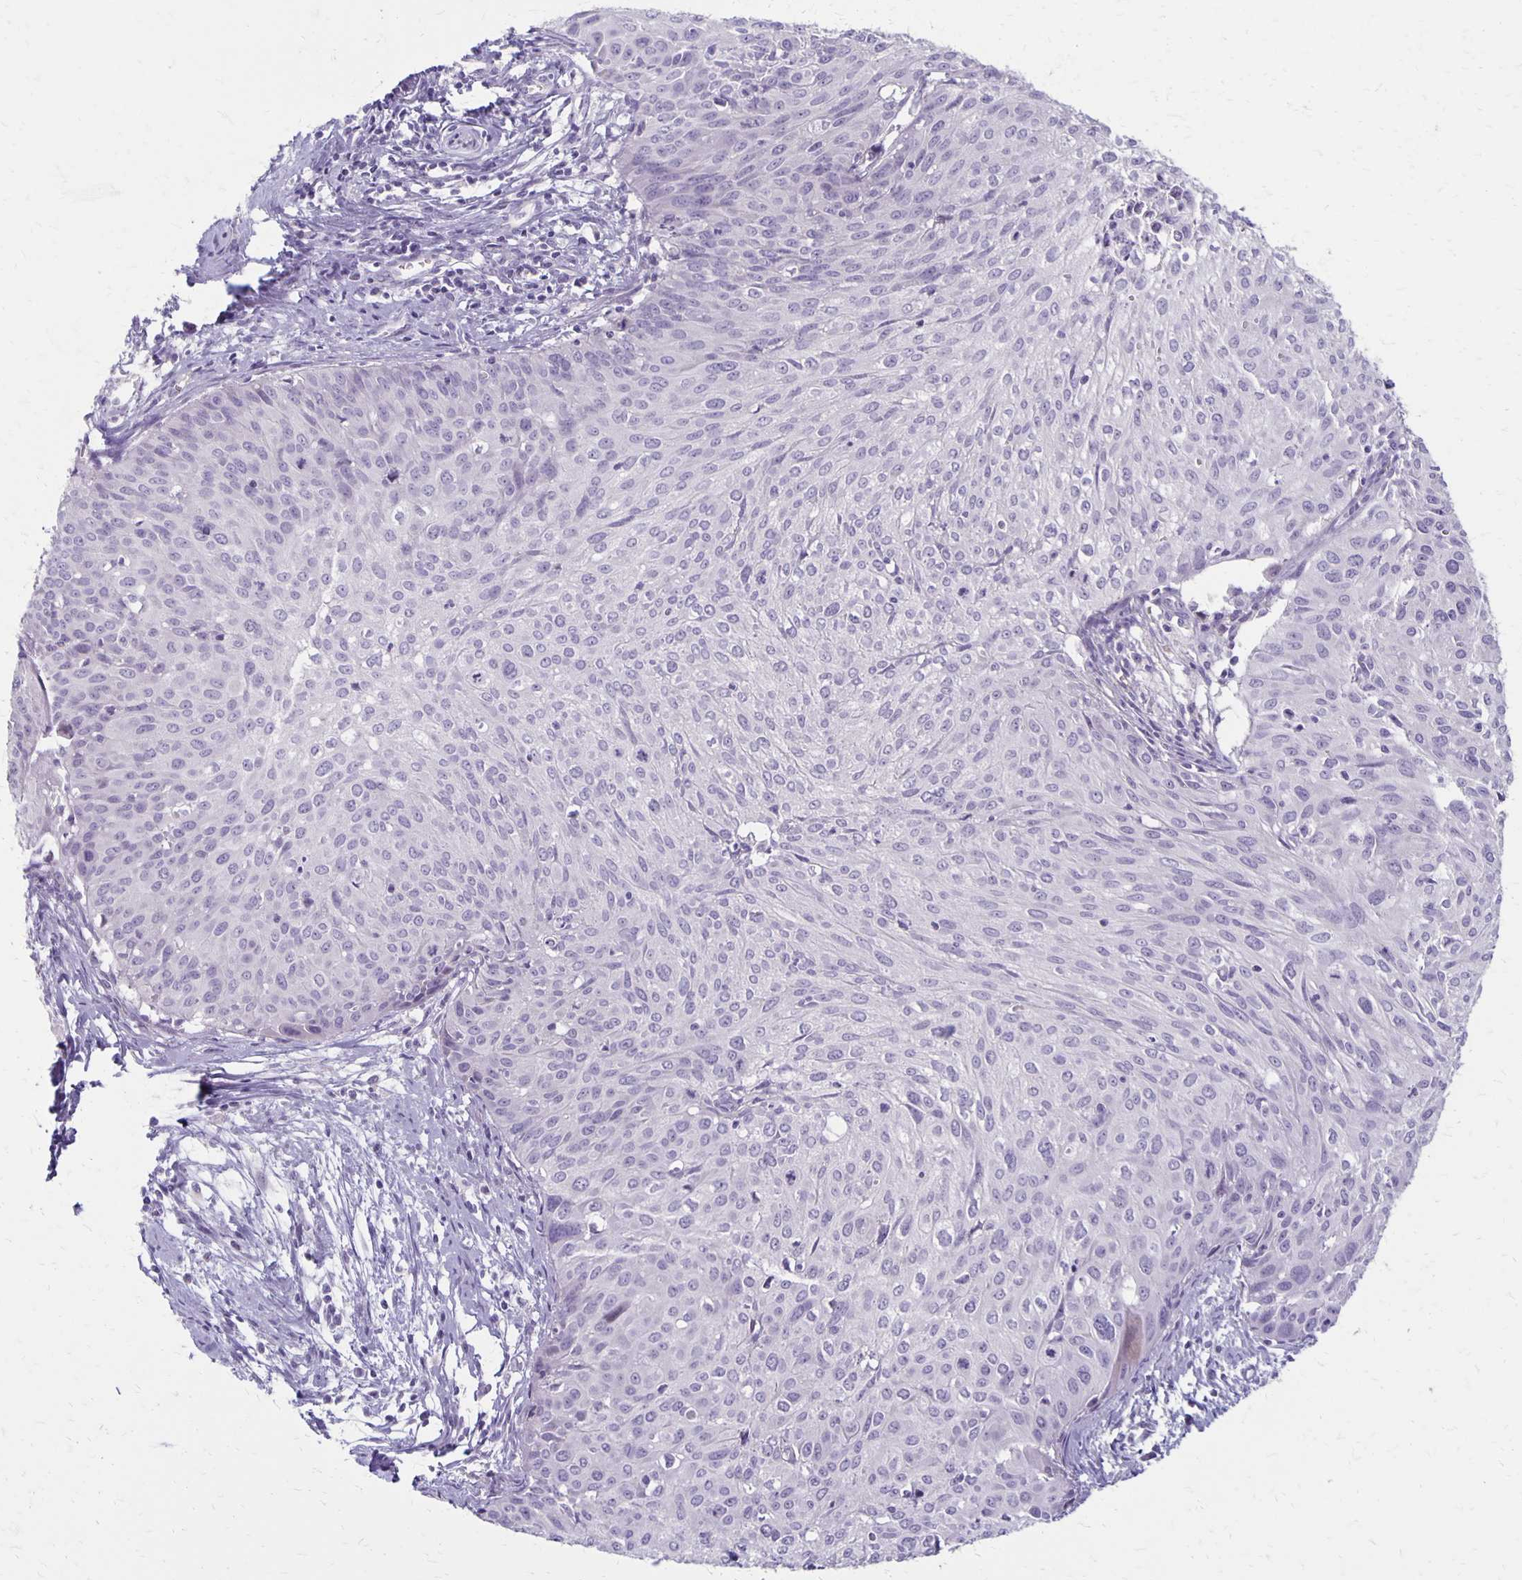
{"staining": {"intensity": "negative", "quantity": "none", "location": "none"}, "tissue": "cervical cancer", "cell_type": "Tumor cells", "image_type": "cancer", "snomed": [{"axis": "morphology", "description": "Squamous cell carcinoma, NOS"}, {"axis": "topography", "description": "Cervix"}], "caption": "This image is of cervical cancer (squamous cell carcinoma) stained with immunohistochemistry (IHC) to label a protein in brown with the nuclei are counter-stained blue. There is no positivity in tumor cells. The staining is performed using DAB brown chromogen with nuclei counter-stained in using hematoxylin.", "gene": "HOMER1", "patient": {"sex": "female", "age": 50}}